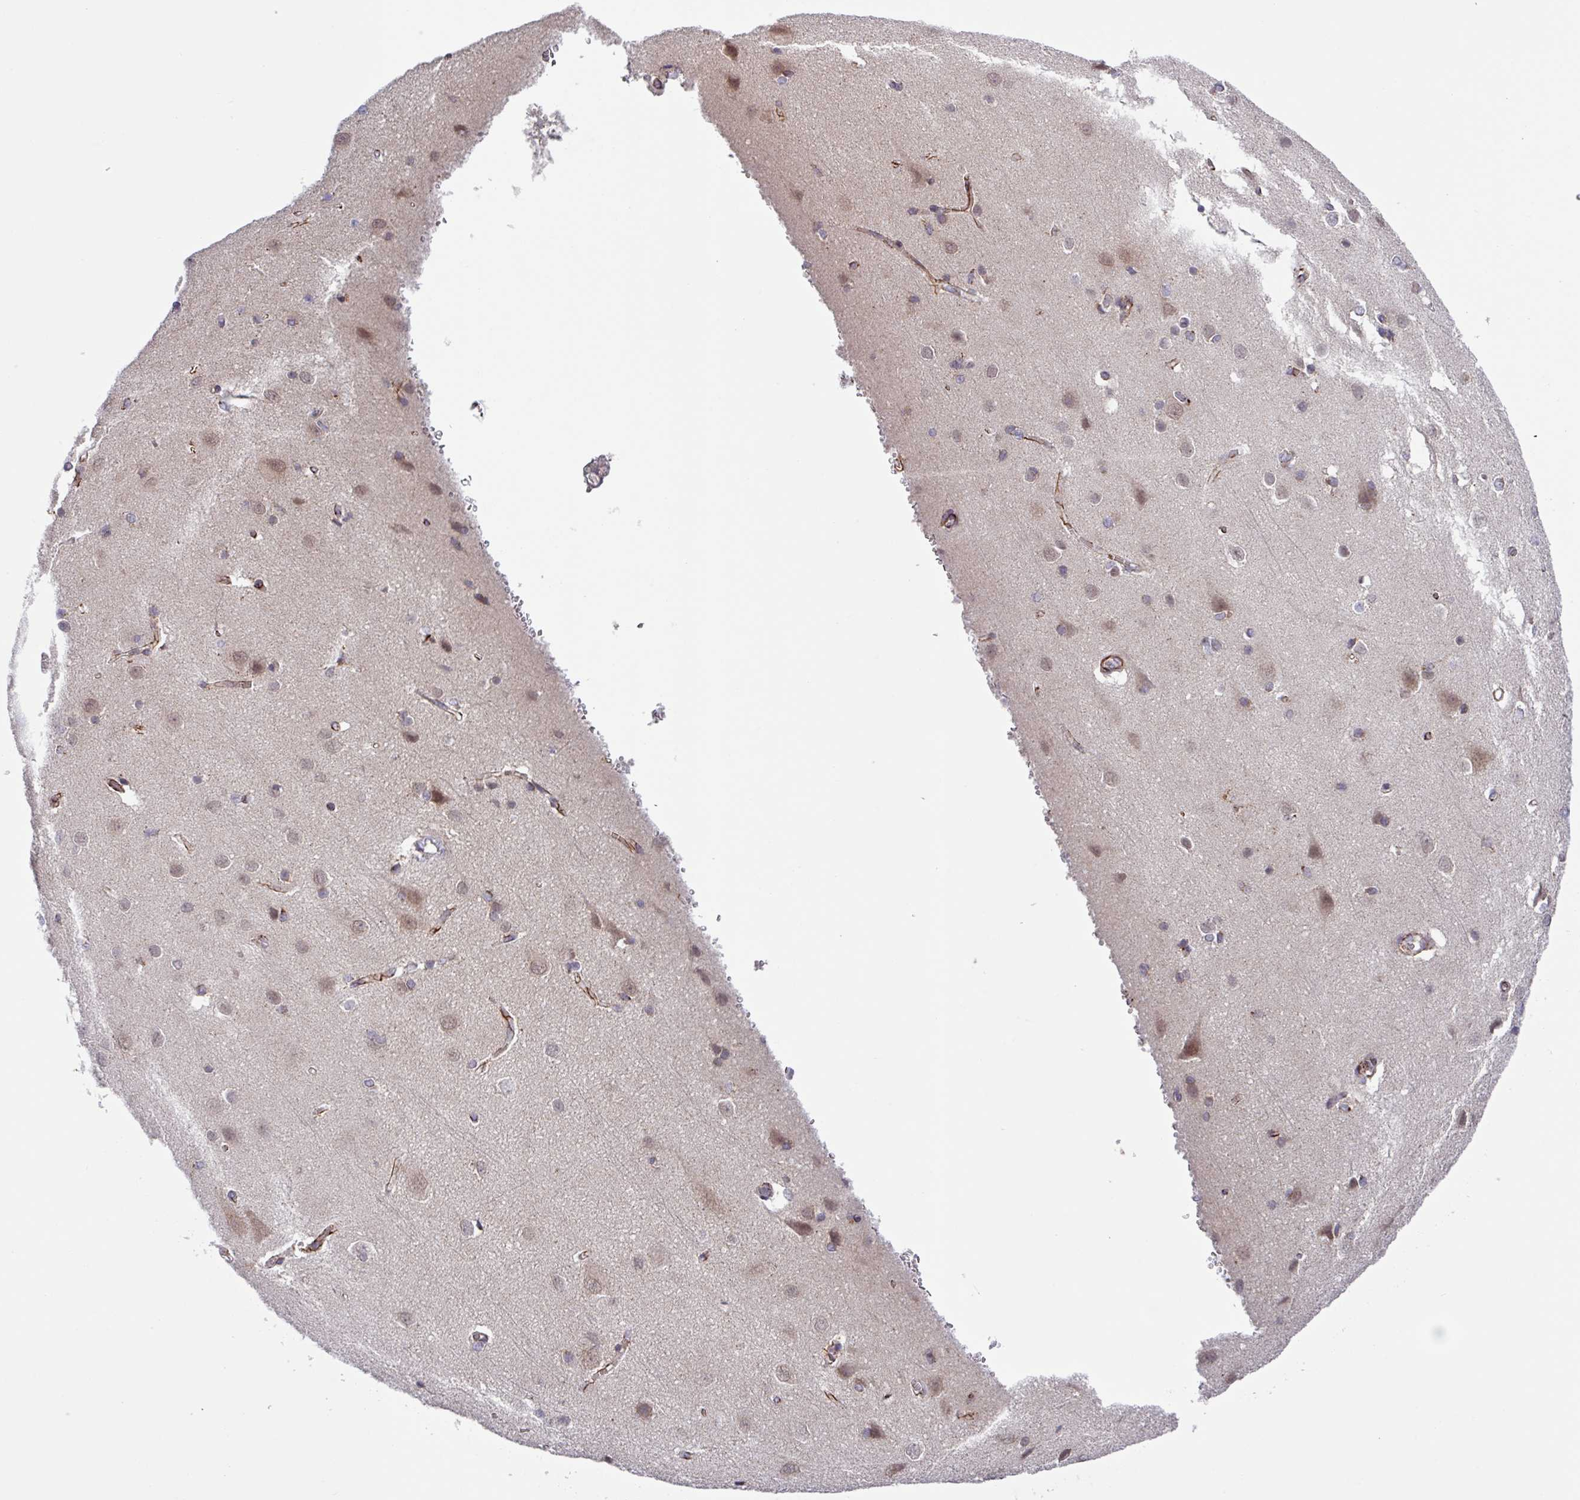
{"staining": {"intensity": "moderate", "quantity": ">75%", "location": "cytoplasmic/membranous"}, "tissue": "cerebral cortex", "cell_type": "Endothelial cells", "image_type": "normal", "snomed": [{"axis": "morphology", "description": "Normal tissue, NOS"}, {"axis": "topography", "description": "Cerebral cortex"}], "caption": "Endothelial cells exhibit medium levels of moderate cytoplasmic/membranous staining in approximately >75% of cells in normal human cerebral cortex.", "gene": "AKIRIN1", "patient": {"sex": "male", "age": 37}}